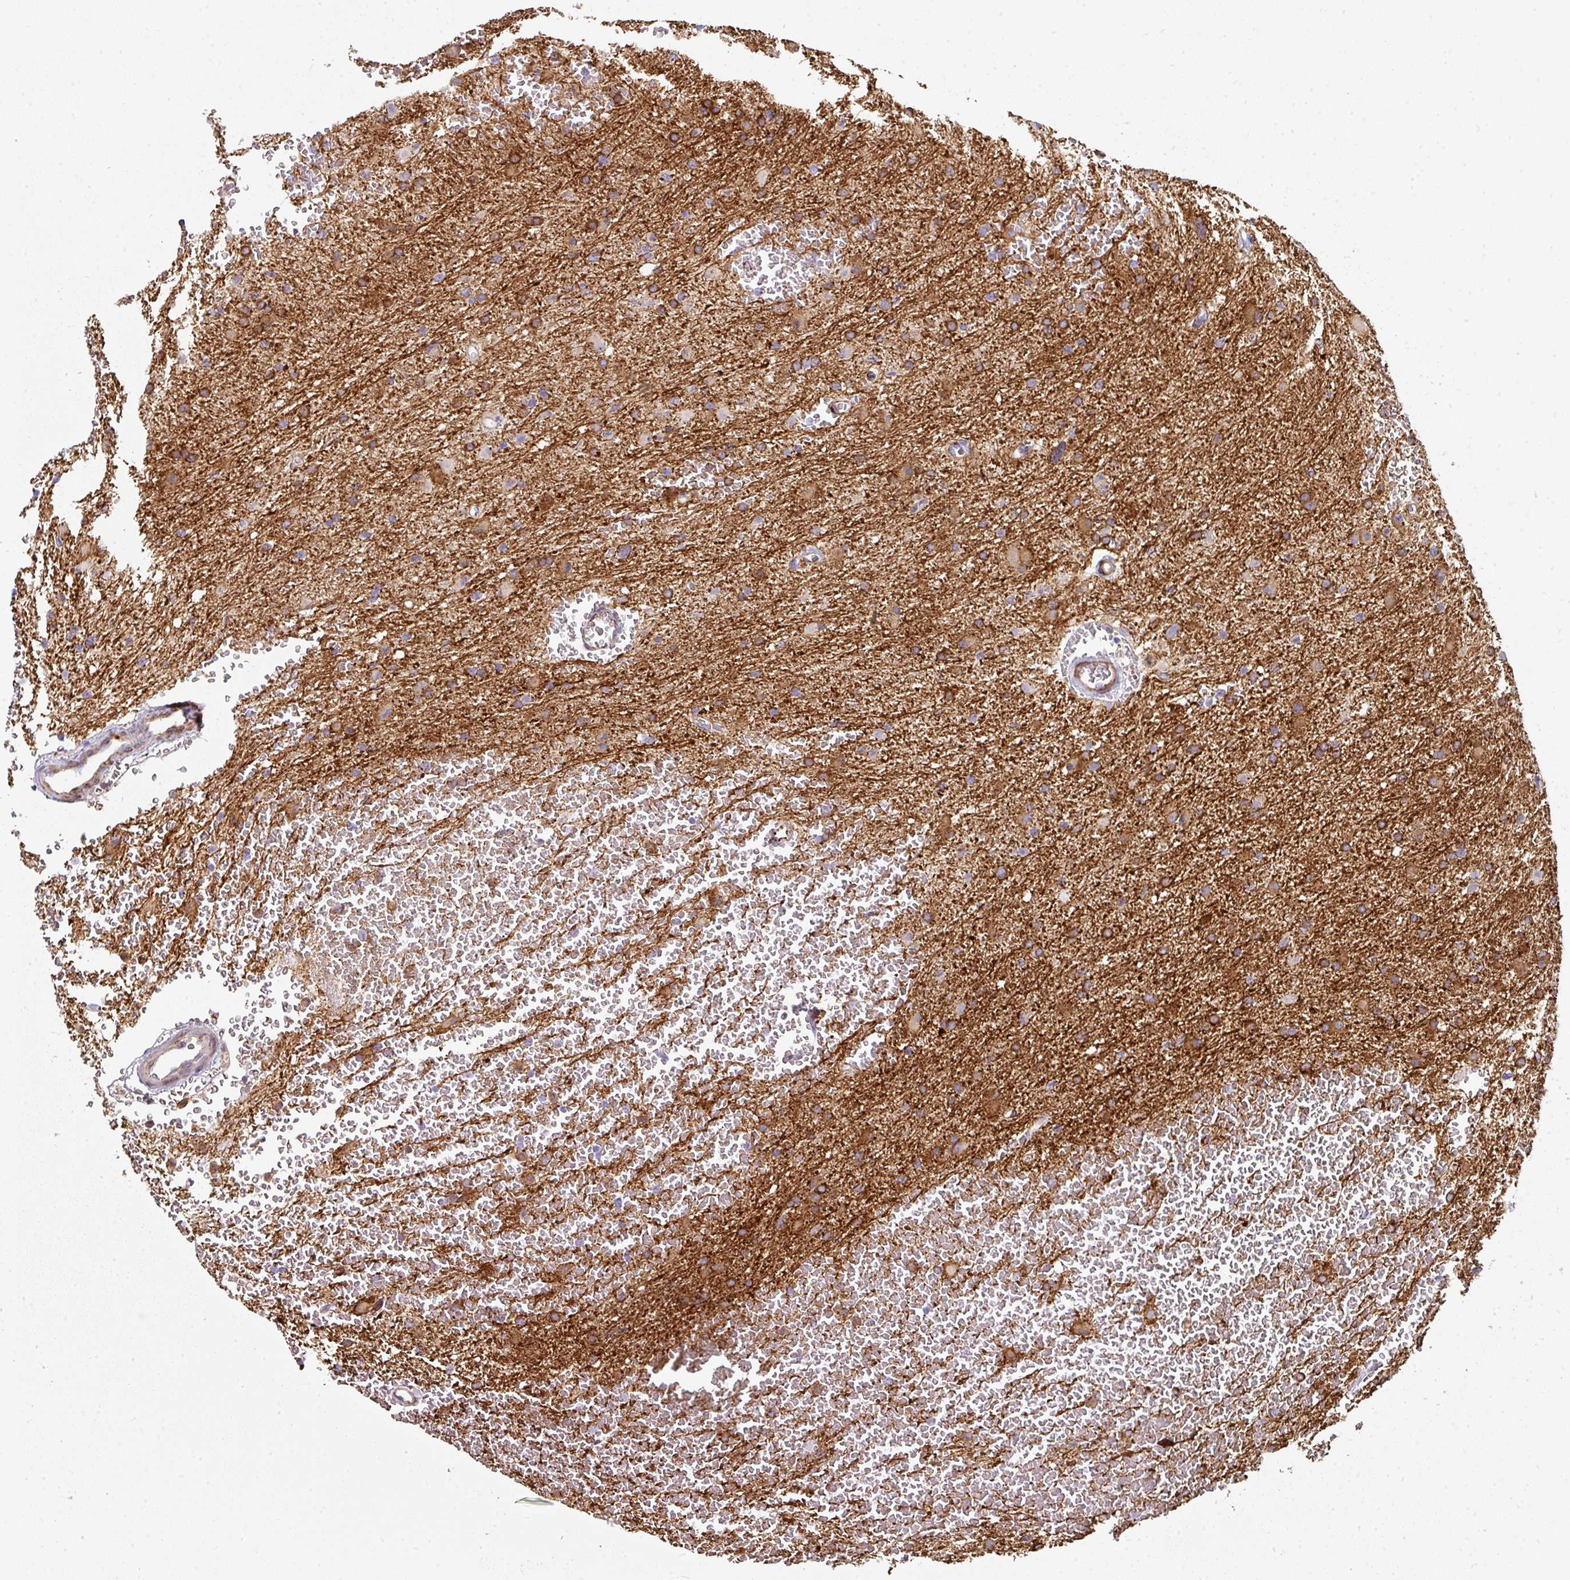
{"staining": {"intensity": "moderate", "quantity": "25%-75%", "location": "cytoplasmic/membranous"}, "tissue": "glioma", "cell_type": "Tumor cells", "image_type": "cancer", "snomed": [{"axis": "morphology", "description": "Glioma, malignant, High grade"}, {"axis": "topography", "description": "Cerebral cortex"}], "caption": "Immunohistochemical staining of glioma exhibits moderate cytoplasmic/membranous protein staining in approximately 25%-75% of tumor cells. (DAB (3,3'-diaminobenzidine) IHC with brightfield microscopy, high magnification).", "gene": "BEND5", "patient": {"sex": "female", "age": 36}}